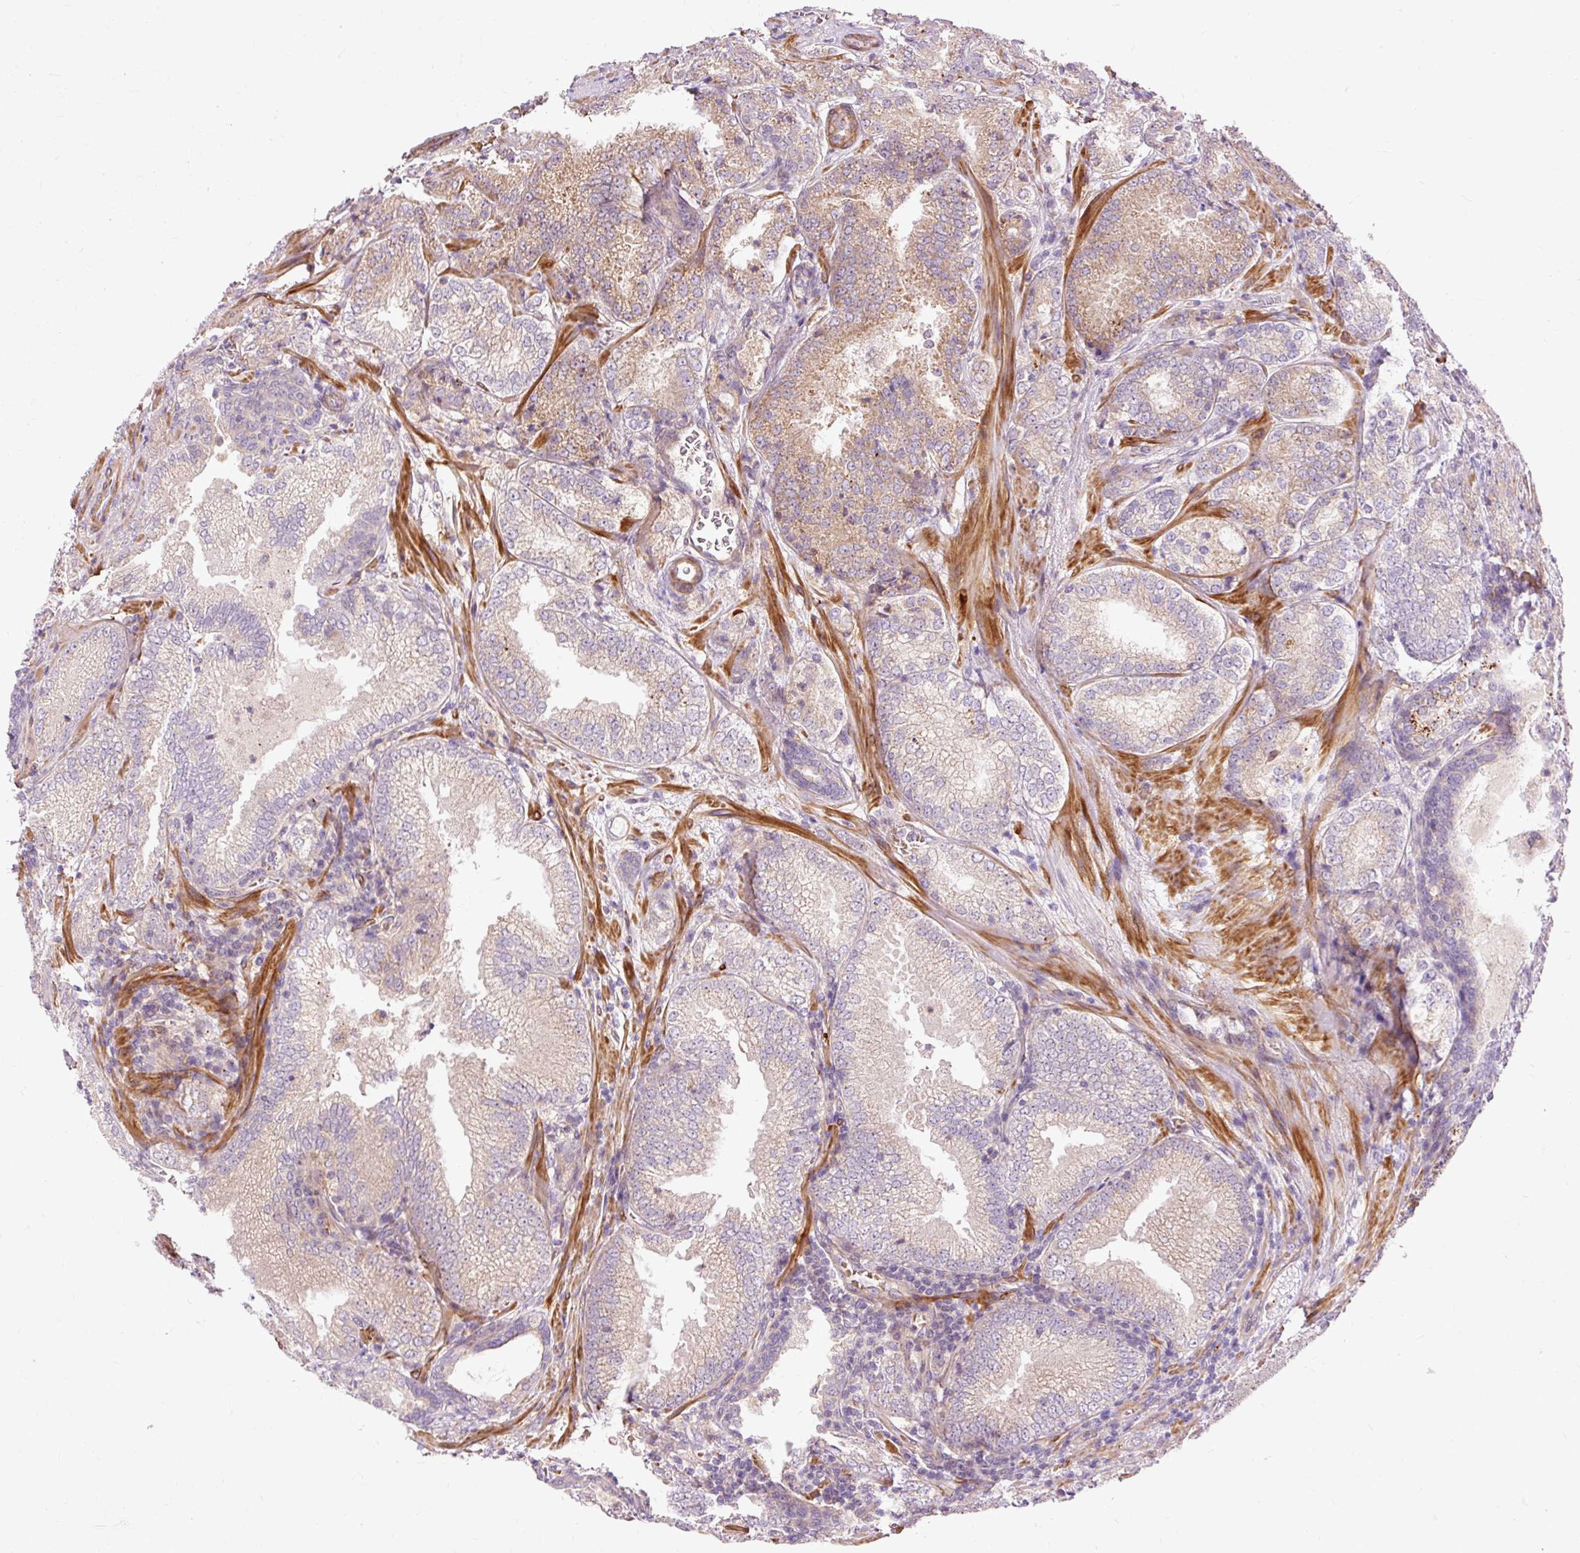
{"staining": {"intensity": "moderate", "quantity": "<25%", "location": "cytoplasmic/membranous"}, "tissue": "prostate cancer", "cell_type": "Tumor cells", "image_type": "cancer", "snomed": [{"axis": "morphology", "description": "Adenocarcinoma, High grade"}, {"axis": "topography", "description": "Prostate"}], "caption": "This photomicrograph demonstrates prostate adenocarcinoma (high-grade) stained with immunohistochemistry (IHC) to label a protein in brown. The cytoplasmic/membranous of tumor cells show moderate positivity for the protein. Nuclei are counter-stained blue.", "gene": "RIPOR3", "patient": {"sex": "male", "age": 63}}